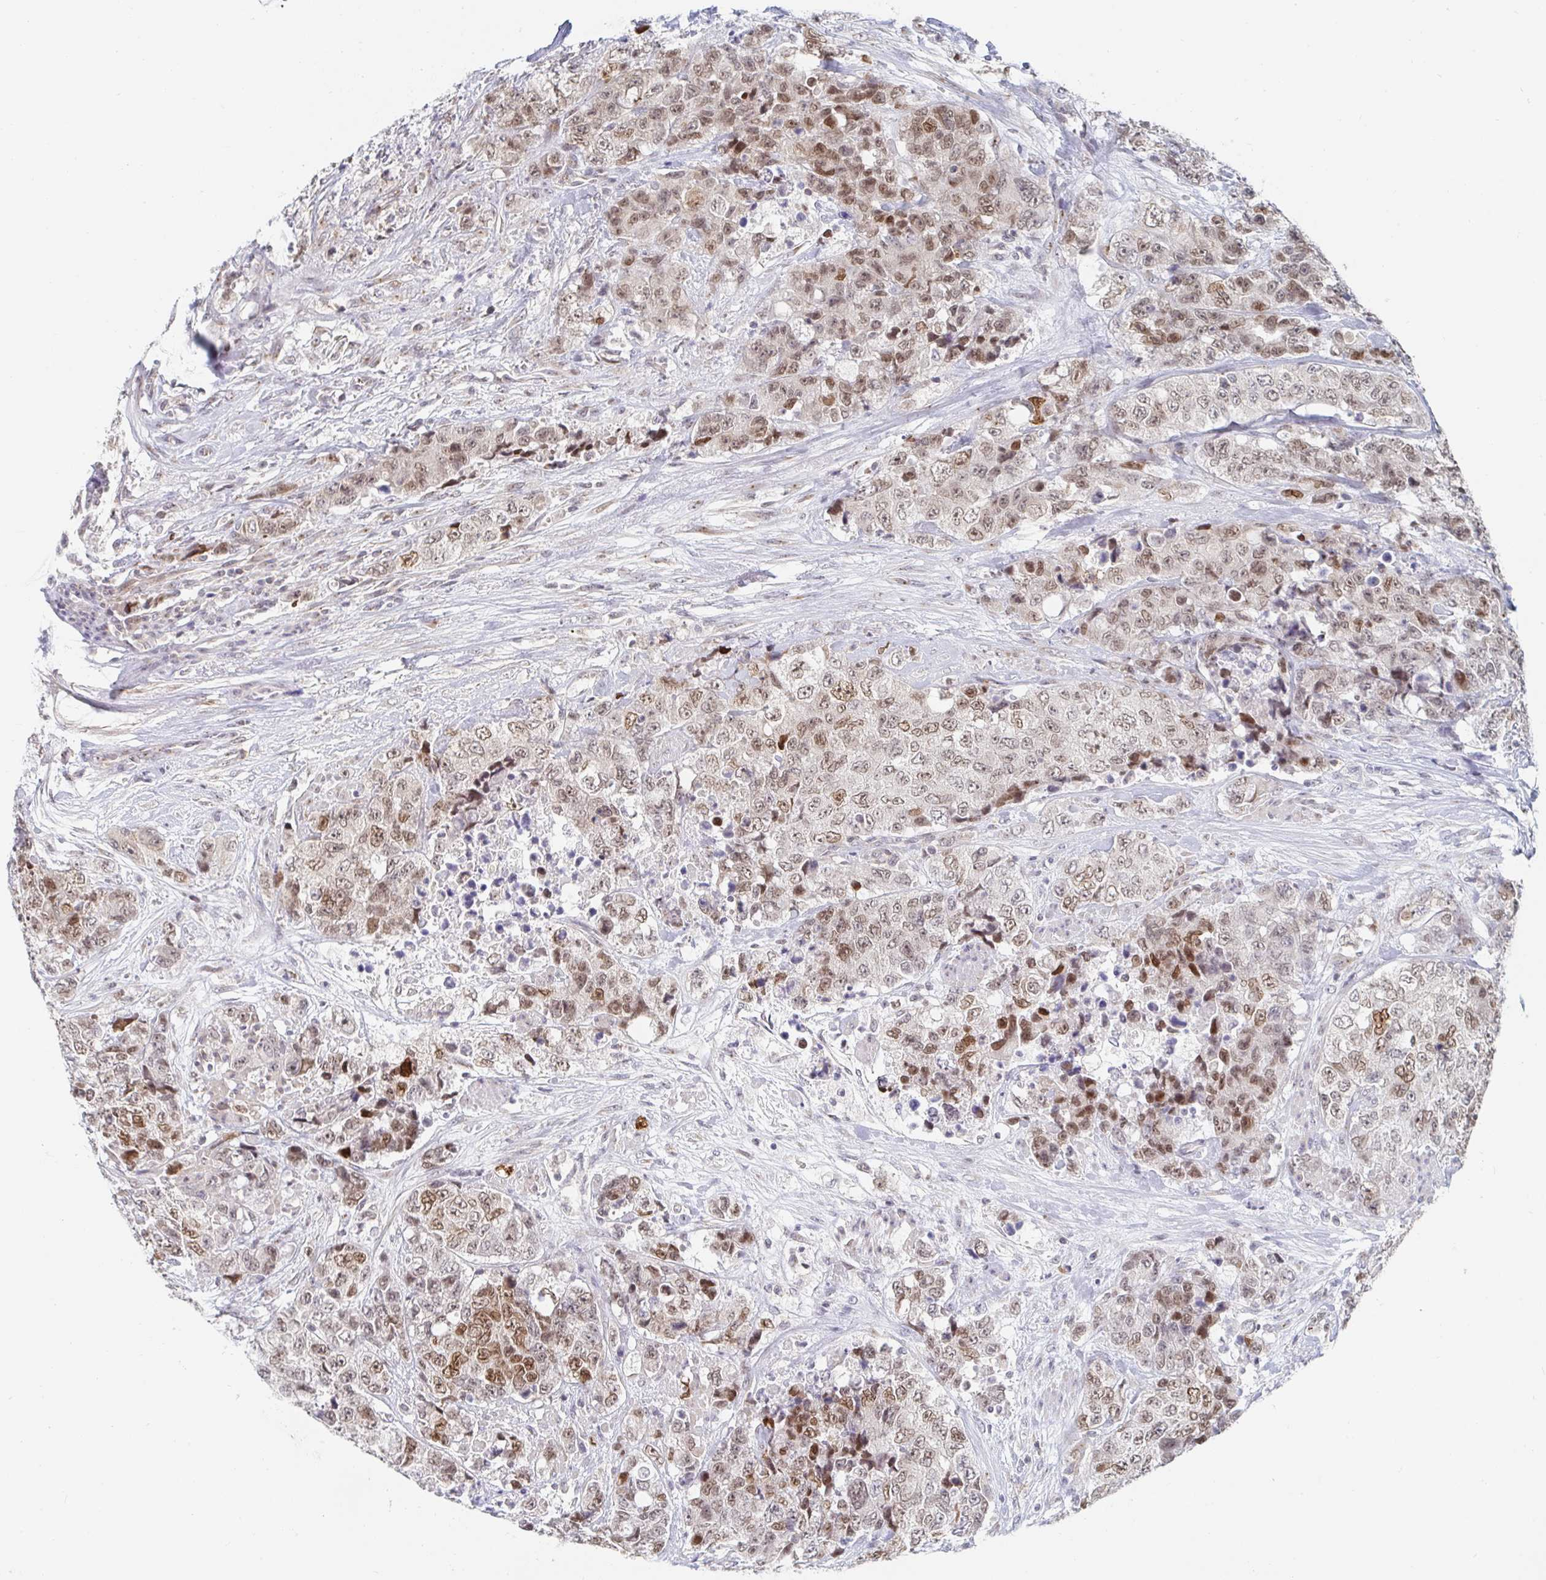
{"staining": {"intensity": "moderate", "quantity": ">75%", "location": "nuclear"}, "tissue": "urothelial cancer", "cell_type": "Tumor cells", "image_type": "cancer", "snomed": [{"axis": "morphology", "description": "Urothelial carcinoma, High grade"}, {"axis": "topography", "description": "Urinary bladder"}], "caption": "Brown immunohistochemical staining in urothelial cancer exhibits moderate nuclear staining in approximately >75% of tumor cells.", "gene": "CHD2", "patient": {"sex": "female", "age": 78}}